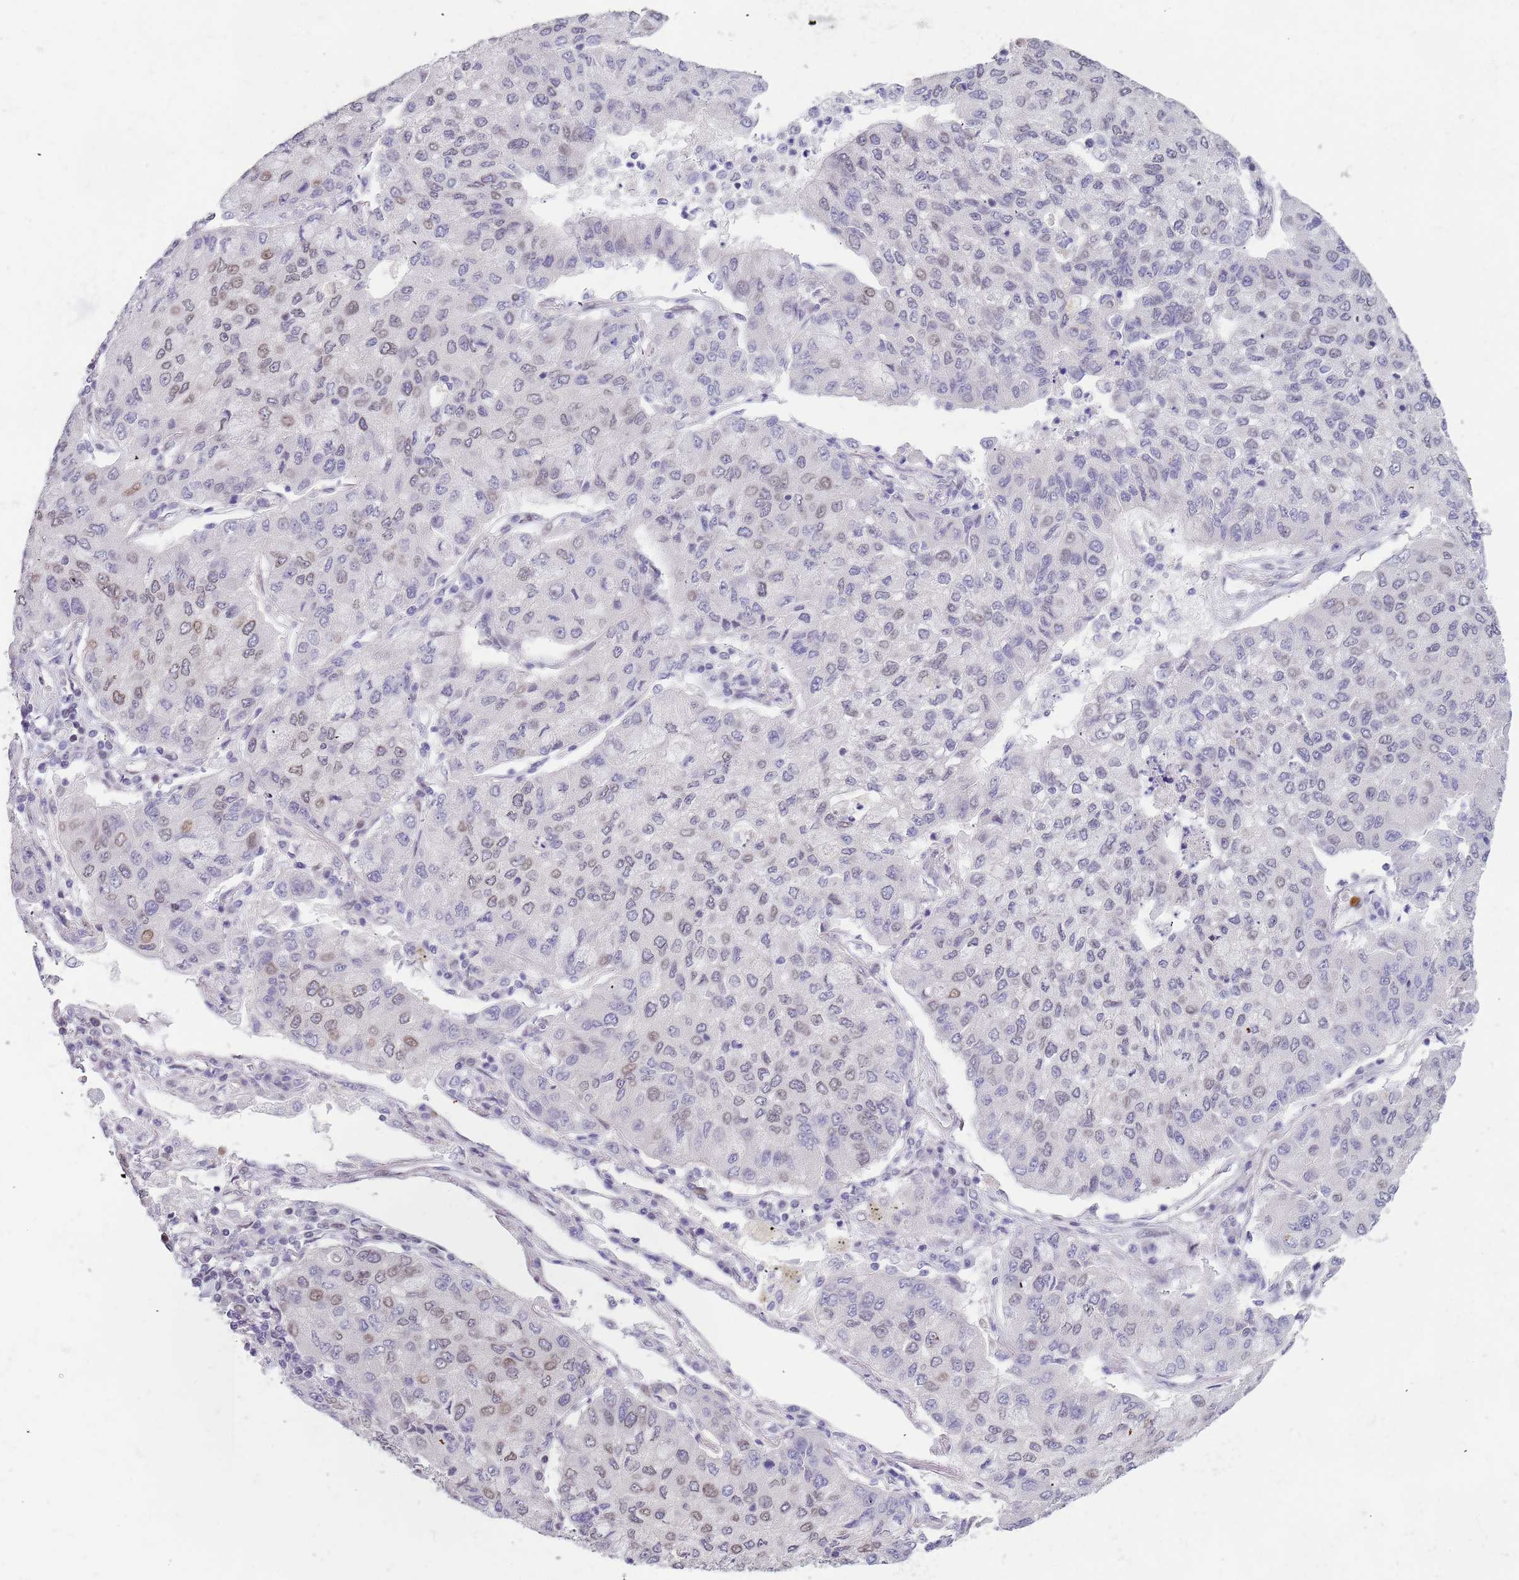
{"staining": {"intensity": "weak", "quantity": "<25%", "location": "cytoplasmic/membranous,nuclear"}, "tissue": "lung cancer", "cell_type": "Tumor cells", "image_type": "cancer", "snomed": [{"axis": "morphology", "description": "Squamous cell carcinoma, NOS"}, {"axis": "topography", "description": "Lung"}], "caption": "The photomicrograph reveals no significant staining in tumor cells of lung cancer.", "gene": "KLHDC2", "patient": {"sex": "male", "age": 74}}